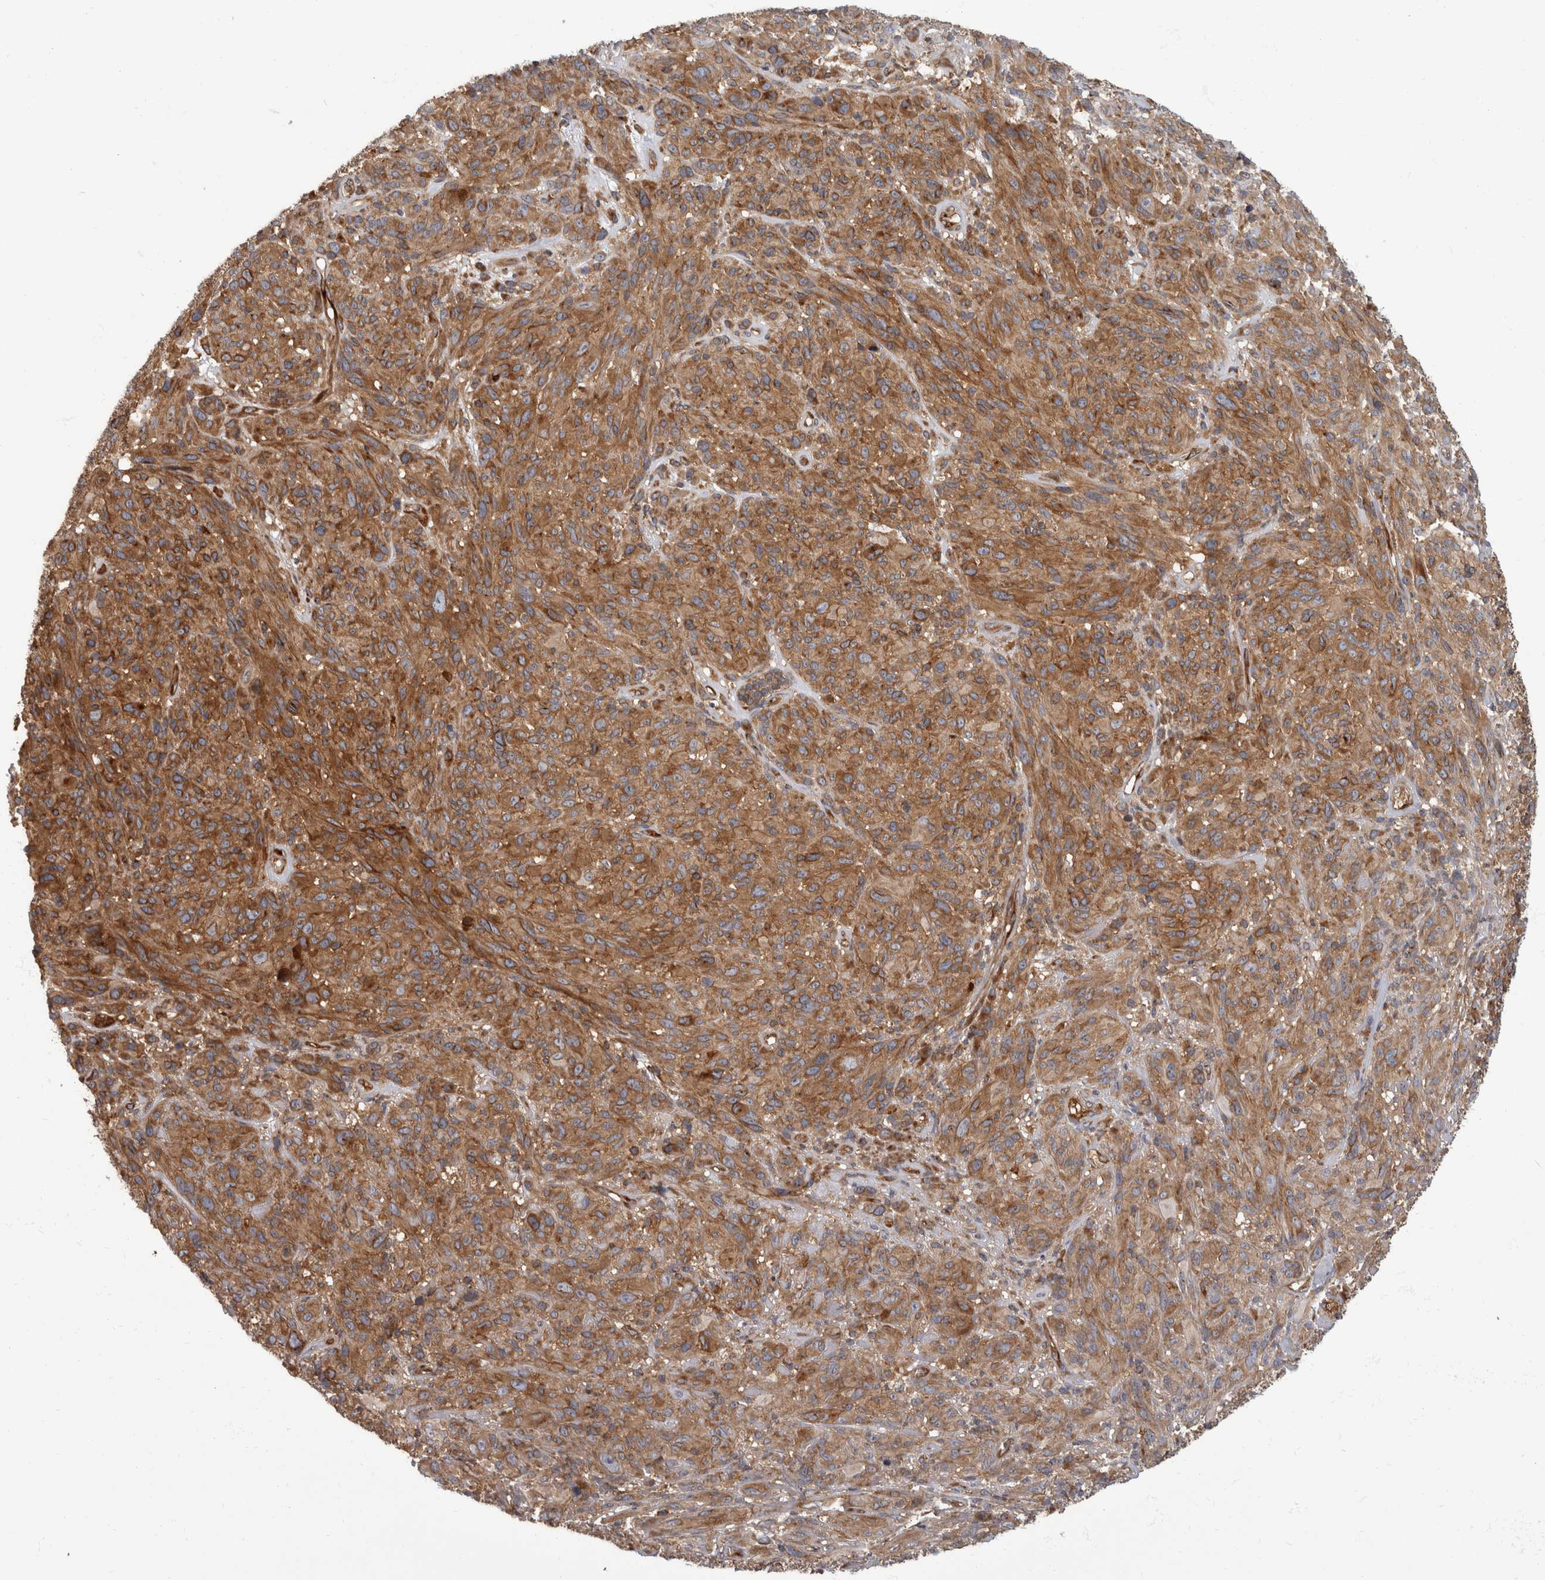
{"staining": {"intensity": "moderate", "quantity": ">75%", "location": "cytoplasmic/membranous"}, "tissue": "melanoma", "cell_type": "Tumor cells", "image_type": "cancer", "snomed": [{"axis": "morphology", "description": "Malignant melanoma, NOS"}, {"axis": "topography", "description": "Skin of head"}], "caption": "Human malignant melanoma stained with a brown dye exhibits moderate cytoplasmic/membranous positive expression in approximately >75% of tumor cells.", "gene": "HOOK3", "patient": {"sex": "male", "age": 96}}